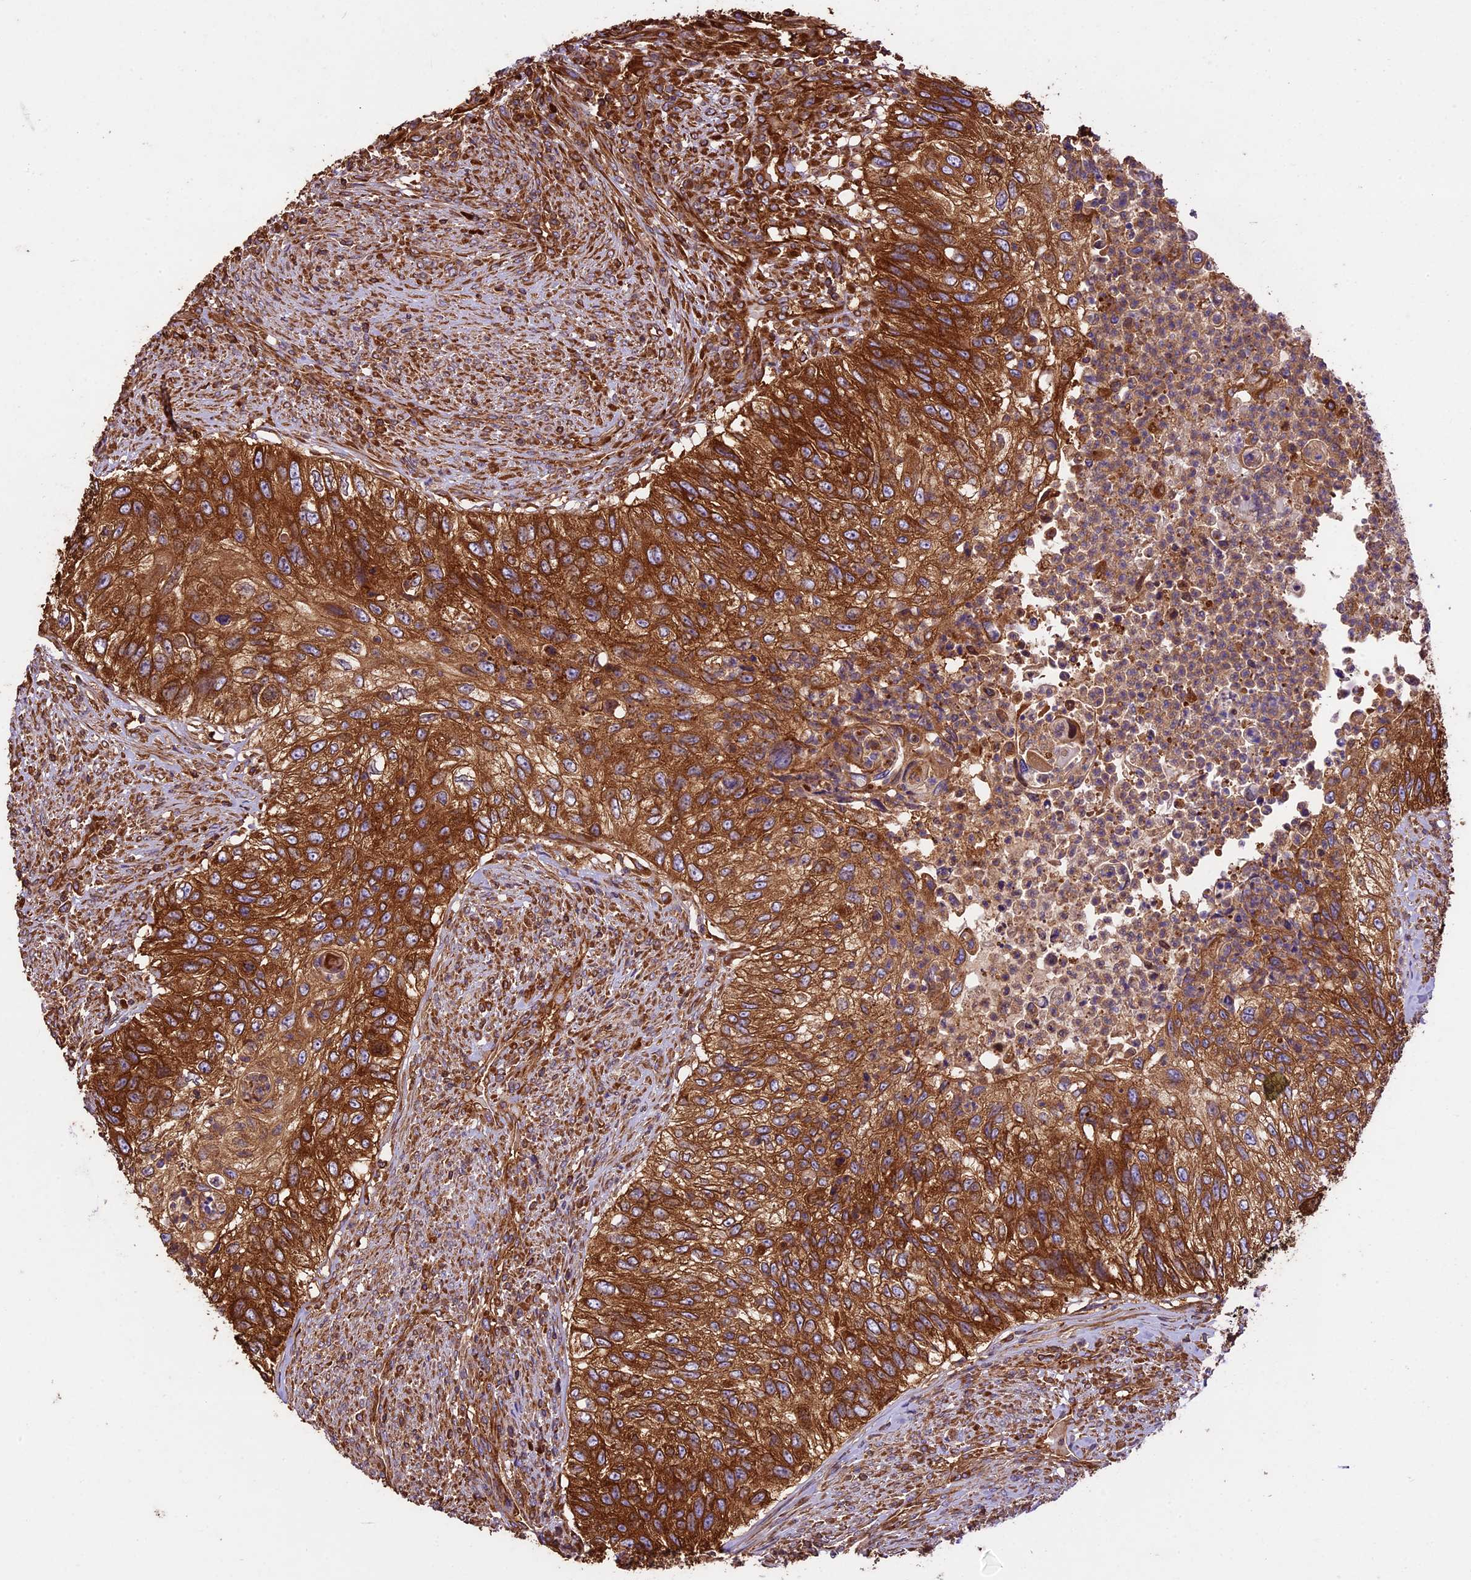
{"staining": {"intensity": "strong", "quantity": ">75%", "location": "cytoplasmic/membranous"}, "tissue": "urothelial cancer", "cell_type": "Tumor cells", "image_type": "cancer", "snomed": [{"axis": "morphology", "description": "Urothelial carcinoma, High grade"}, {"axis": "topography", "description": "Urinary bladder"}], "caption": "Human urothelial cancer stained for a protein (brown) demonstrates strong cytoplasmic/membranous positive positivity in about >75% of tumor cells.", "gene": "KARS1", "patient": {"sex": "female", "age": 60}}